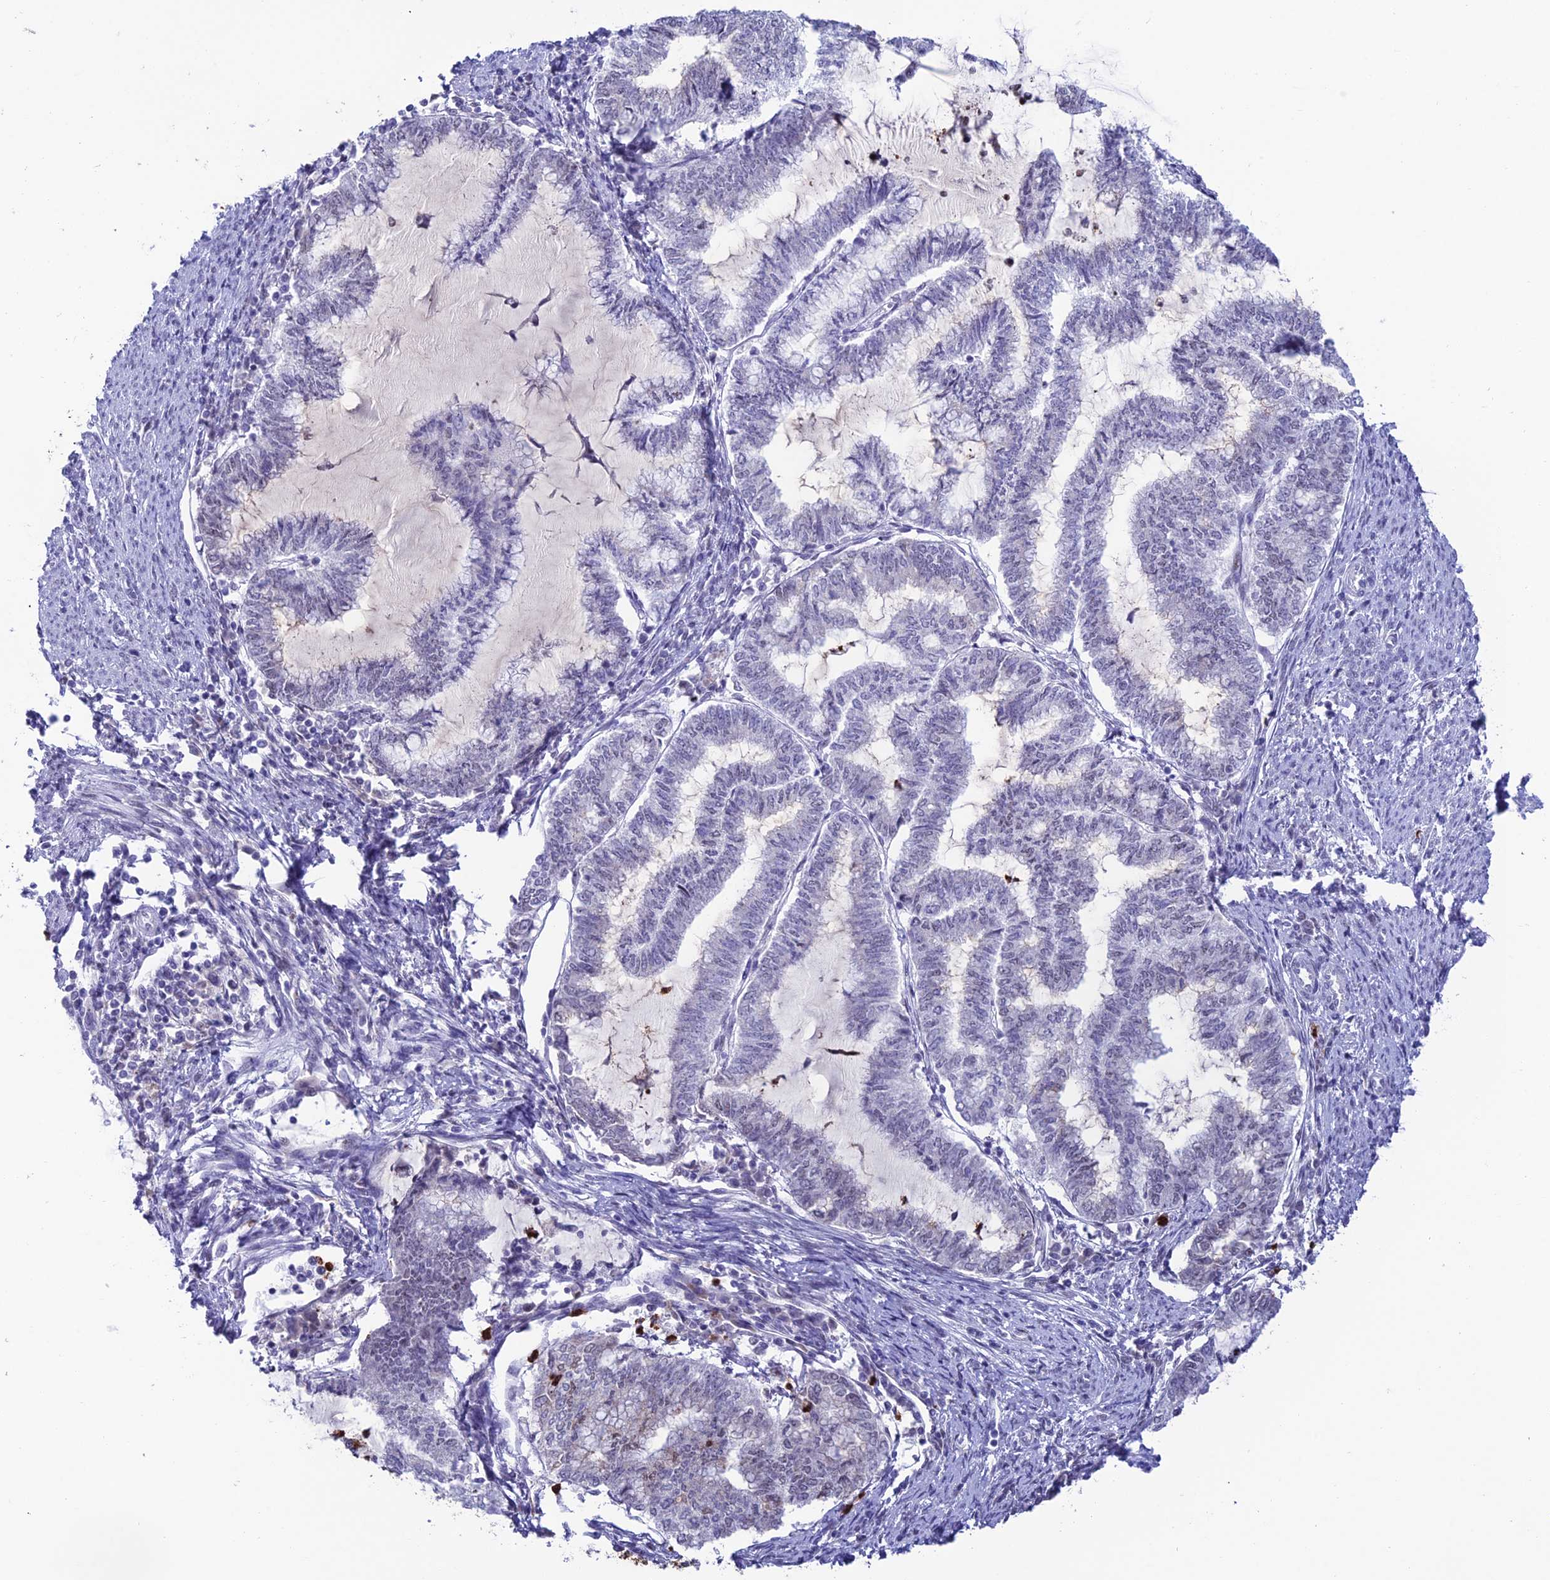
{"staining": {"intensity": "negative", "quantity": "none", "location": "none"}, "tissue": "endometrial cancer", "cell_type": "Tumor cells", "image_type": "cancer", "snomed": [{"axis": "morphology", "description": "Adenocarcinoma, NOS"}, {"axis": "topography", "description": "Endometrium"}], "caption": "DAB (3,3'-diaminobenzidine) immunohistochemical staining of adenocarcinoma (endometrial) exhibits no significant positivity in tumor cells.", "gene": "MFSD2B", "patient": {"sex": "female", "age": 79}}